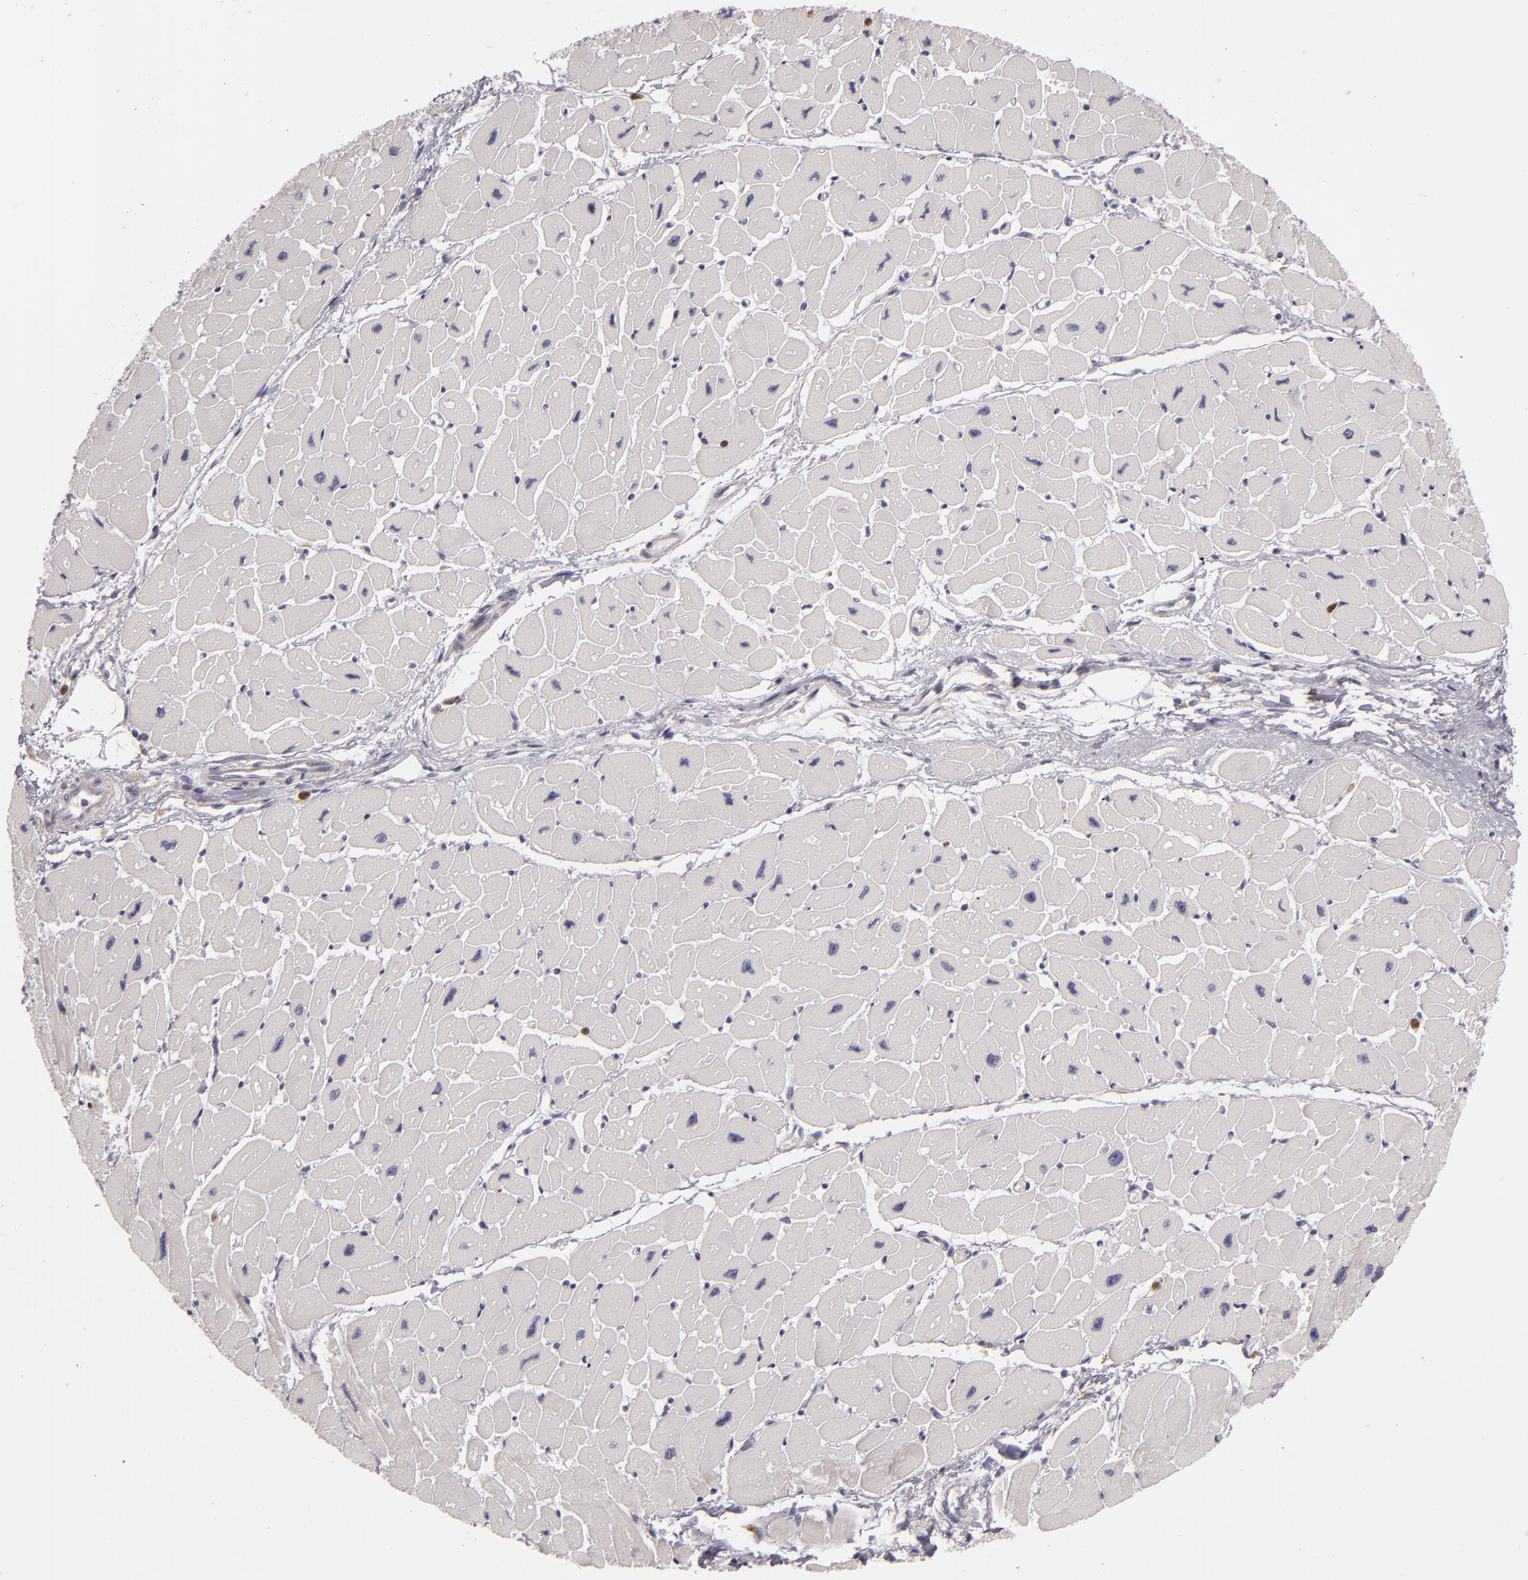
{"staining": {"intensity": "negative", "quantity": "none", "location": "none"}, "tissue": "heart muscle", "cell_type": "Cardiomyocytes", "image_type": "normal", "snomed": [{"axis": "morphology", "description": "Normal tissue, NOS"}, {"axis": "topography", "description": "Heart"}], "caption": "Heart muscle was stained to show a protein in brown. There is no significant positivity in cardiomyocytes. The staining is performed using DAB brown chromogen with nuclei counter-stained in using hematoxylin.", "gene": "TLR8", "patient": {"sex": "female", "age": 54}}